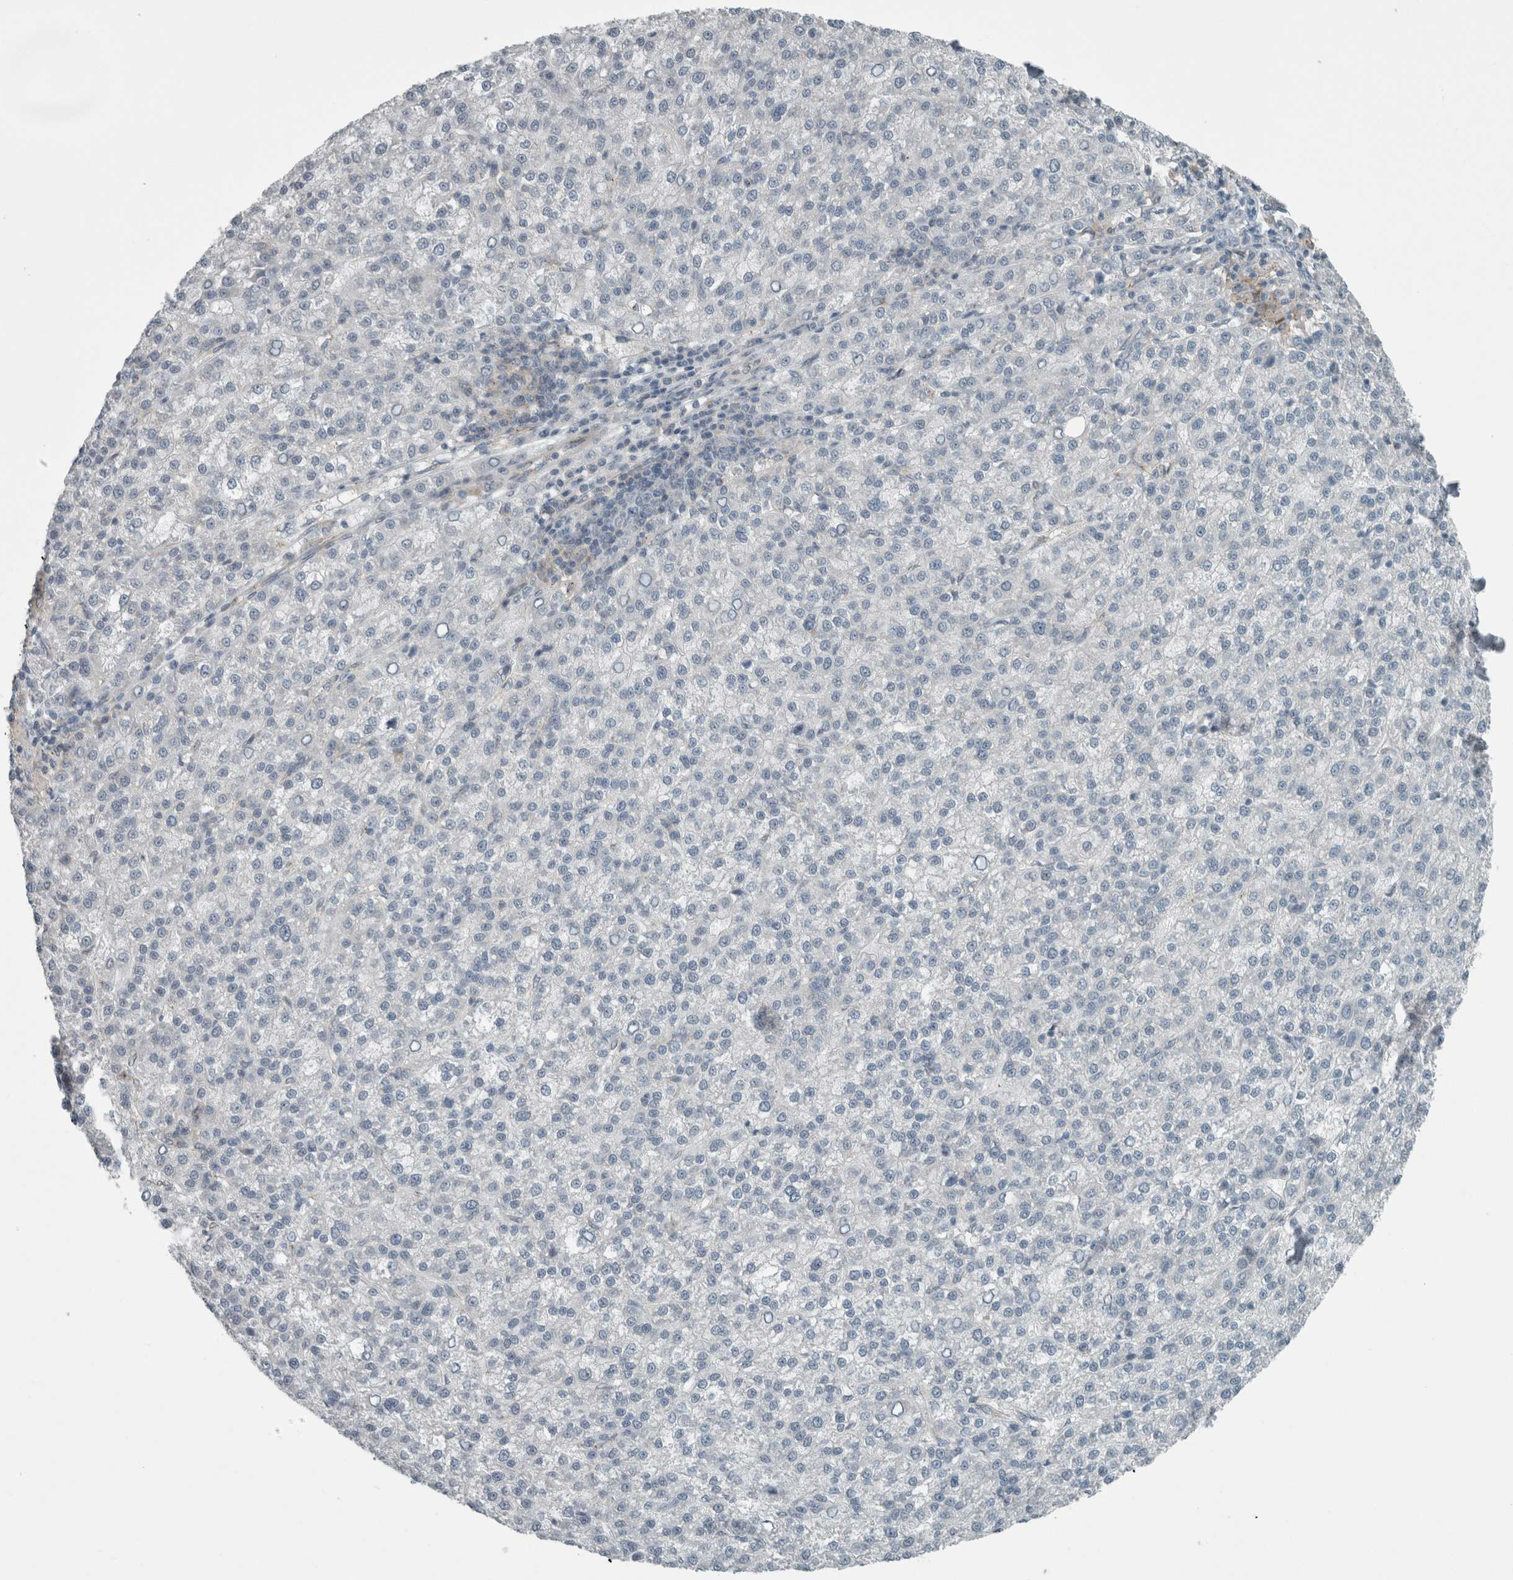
{"staining": {"intensity": "negative", "quantity": "none", "location": "none"}, "tissue": "liver cancer", "cell_type": "Tumor cells", "image_type": "cancer", "snomed": [{"axis": "morphology", "description": "Carcinoma, Hepatocellular, NOS"}, {"axis": "topography", "description": "Liver"}], "caption": "An IHC histopathology image of liver cancer (hepatocellular carcinoma) is shown. There is no staining in tumor cells of liver cancer (hepatocellular carcinoma).", "gene": "KIF1C", "patient": {"sex": "female", "age": 58}}